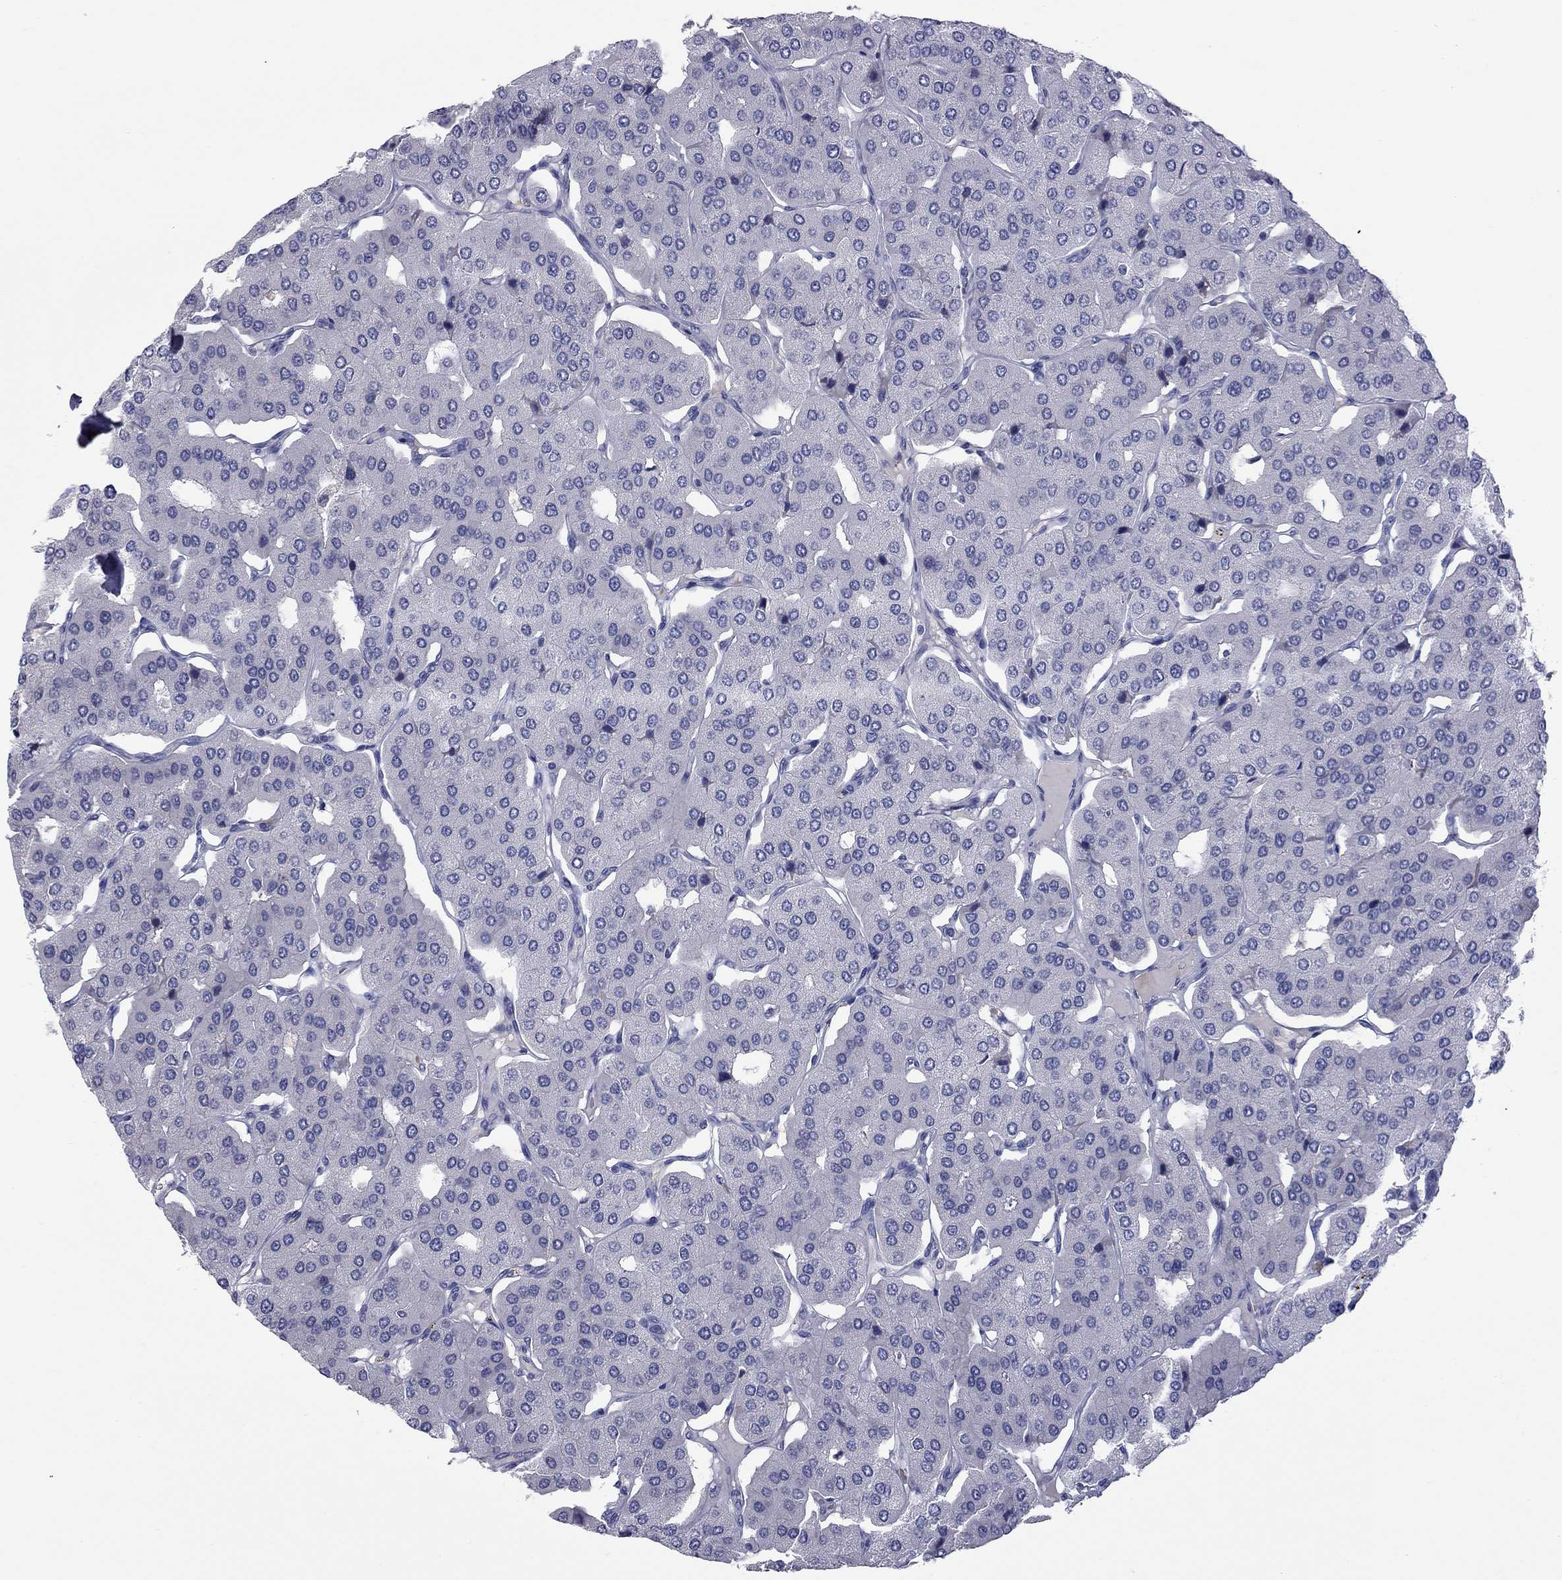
{"staining": {"intensity": "negative", "quantity": "none", "location": "none"}, "tissue": "parathyroid gland", "cell_type": "Glandular cells", "image_type": "normal", "snomed": [{"axis": "morphology", "description": "Normal tissue, NOS"}, {"axis": "morphology", "description": "Adenoma, NOS"}, {"axis": "topography", "description": "Parathyroid gland"}], "caption": "DAB (3,3'-diaminobenzidine) immunohistochemical staining of normal parathyroid gland demonstrates no significant staining in glandular cells.", "gene": "UNC119B", "patient": {"sex": "female", "age": 86}}